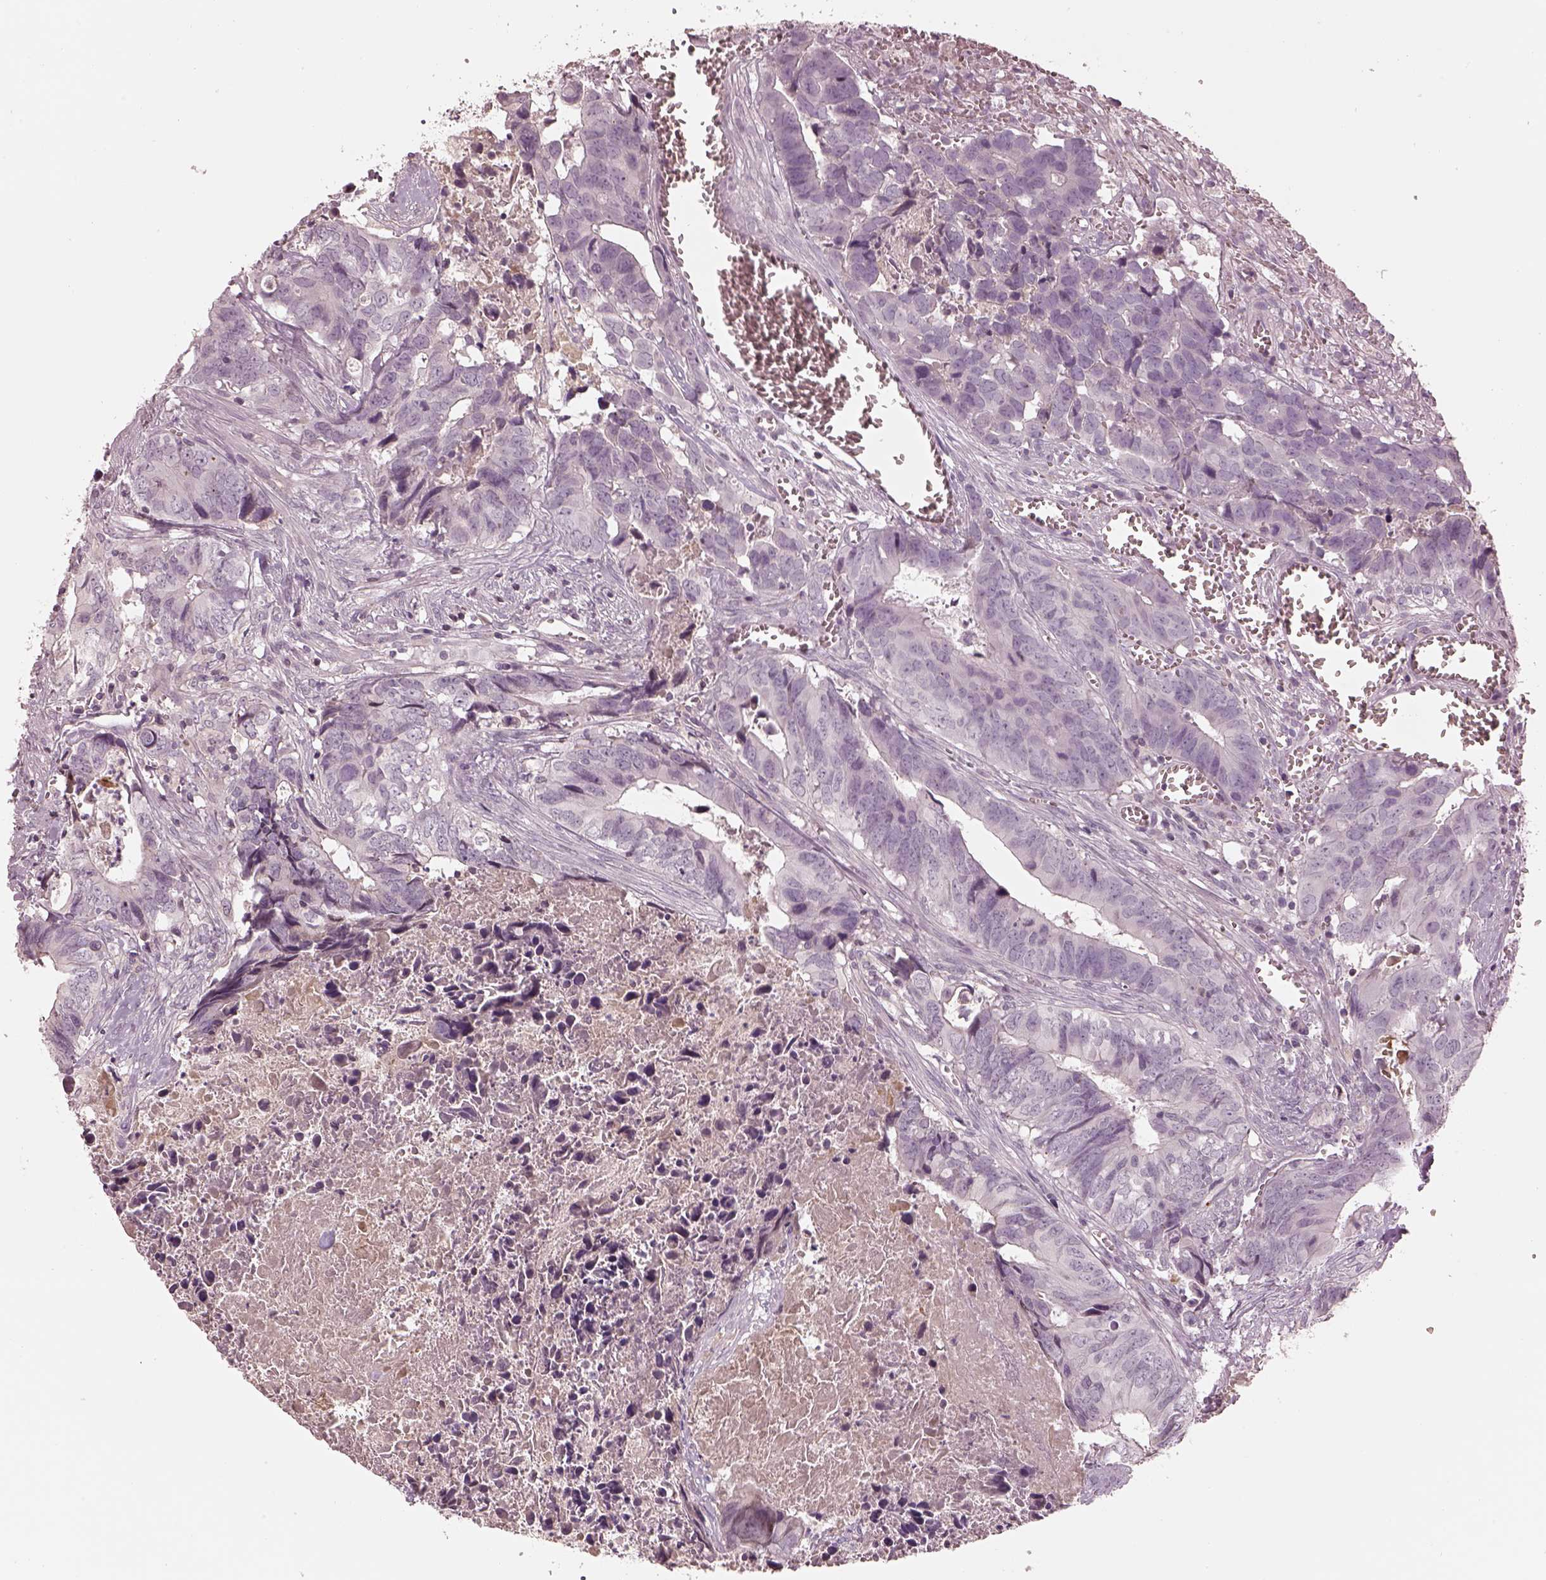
{"staining": {"intensity": "negative", "quantity": "none", "location": "none"}, "tissue": "colorectal cancer", "cell_type": "Tumor cells", "image_type": "cancer", "snomed": [{"axis": "morphology", "description": "Adenocarcinoma, NOS"}, {"axis": "topography", "description": "Colon"}], "caption": "An IHC photomicrograph of colorectal cancer is shown. There is no staining in tumor cells of colorectal cancer.", "gene": "TLX3", "patient": {"sex": "female", "age": 82}}